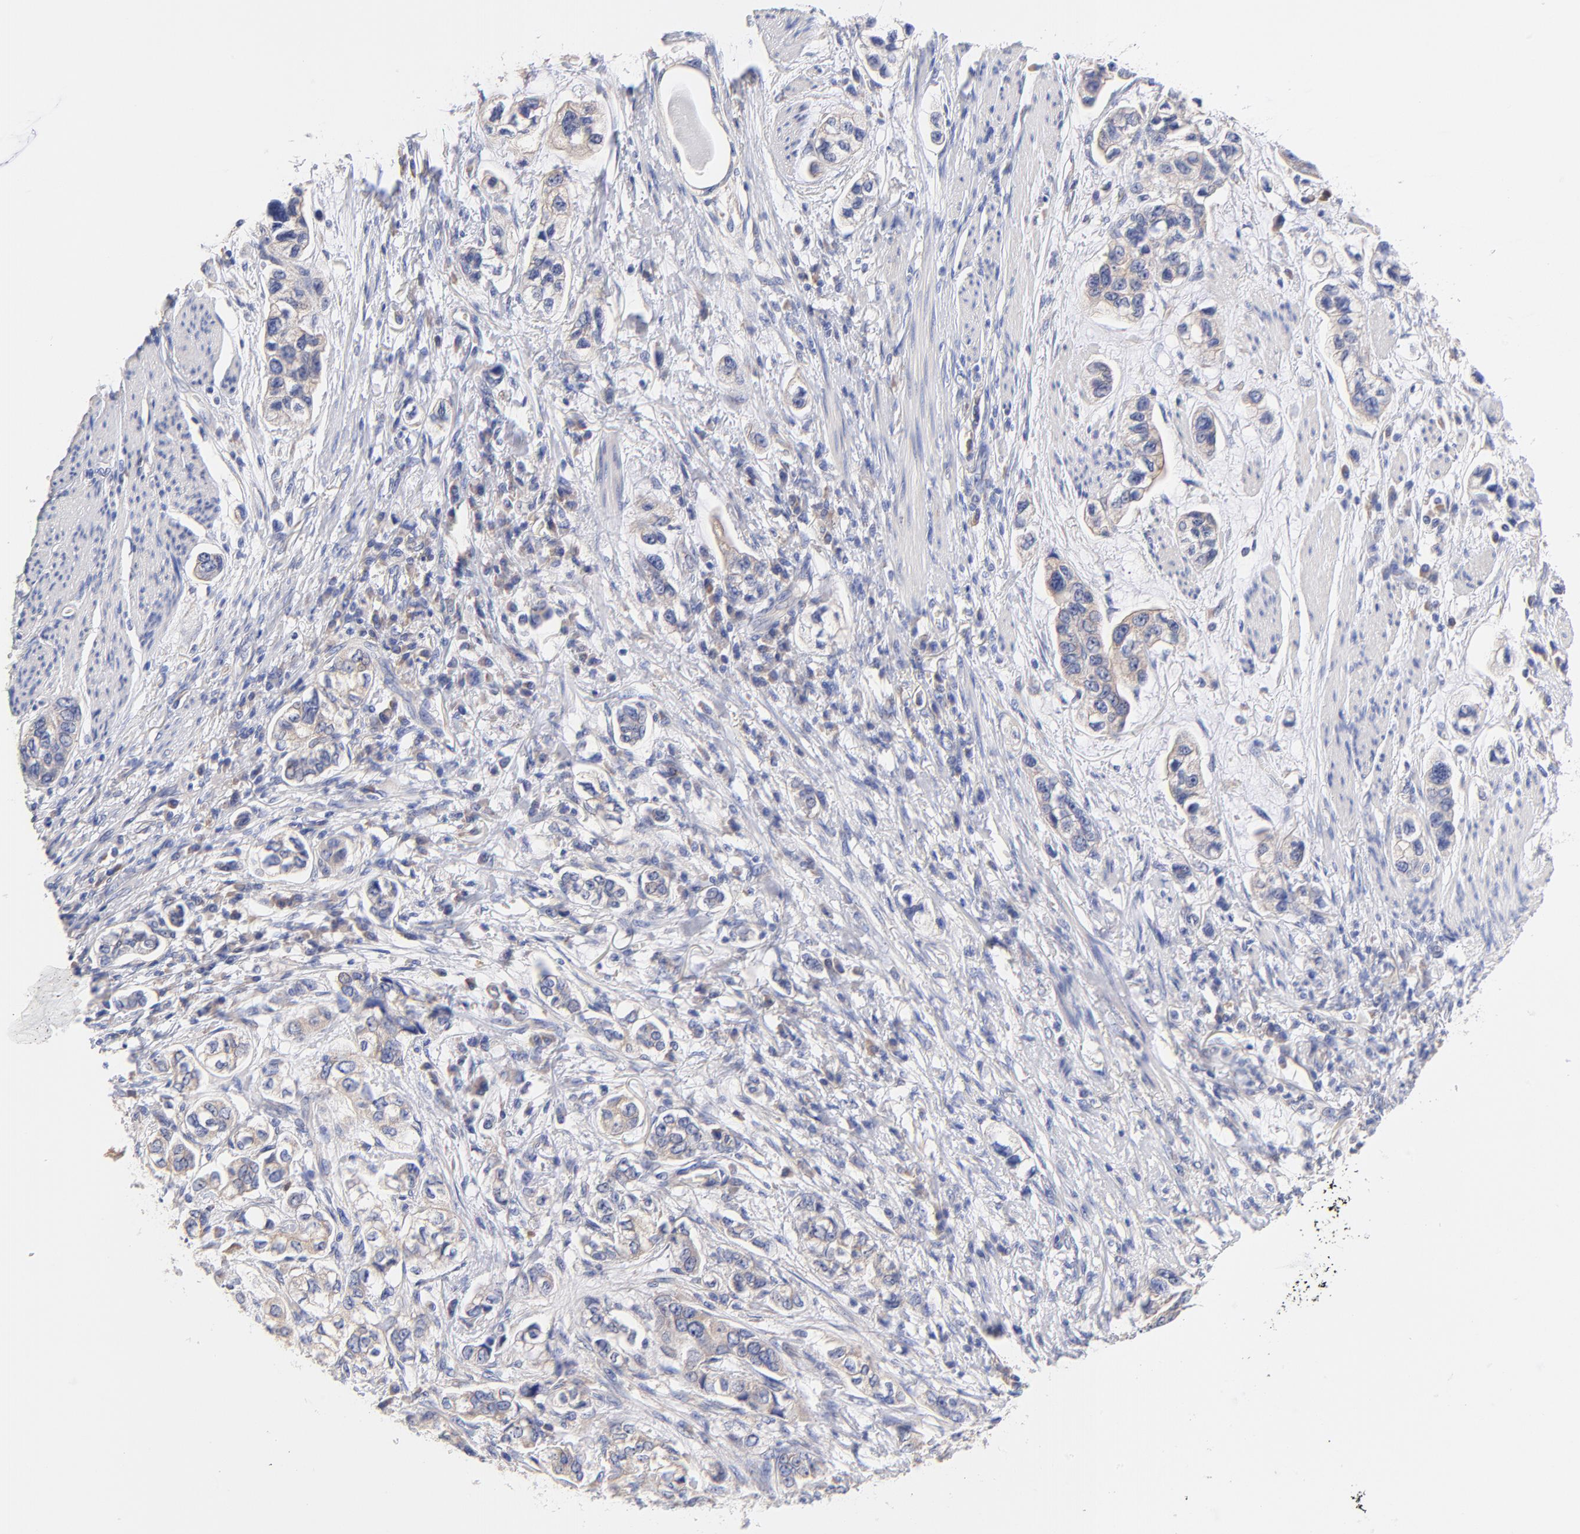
{"staining": {"intensity": "weak", "quantity": ">75%", "location": "cytoplasmic/membranous"}, "tissue": "stomach cancer", "cell_type": "Tumor cells", "image_type": "cancer", "snomed": [{"axis": "morphology", "description": "Adenocarcinoma, NOS"}, {"axis": "topography", "description": "Stomach, lower"}], "caption": "Stomach cancer (adenocarcinoma) stained for a protein (brown) shows weak cytoplasmic/membranous positive positivity in approximately >75% of tumor cells.", "gene": "TNFRSF13C", "patient": {"sex": "female", "age": 93}}